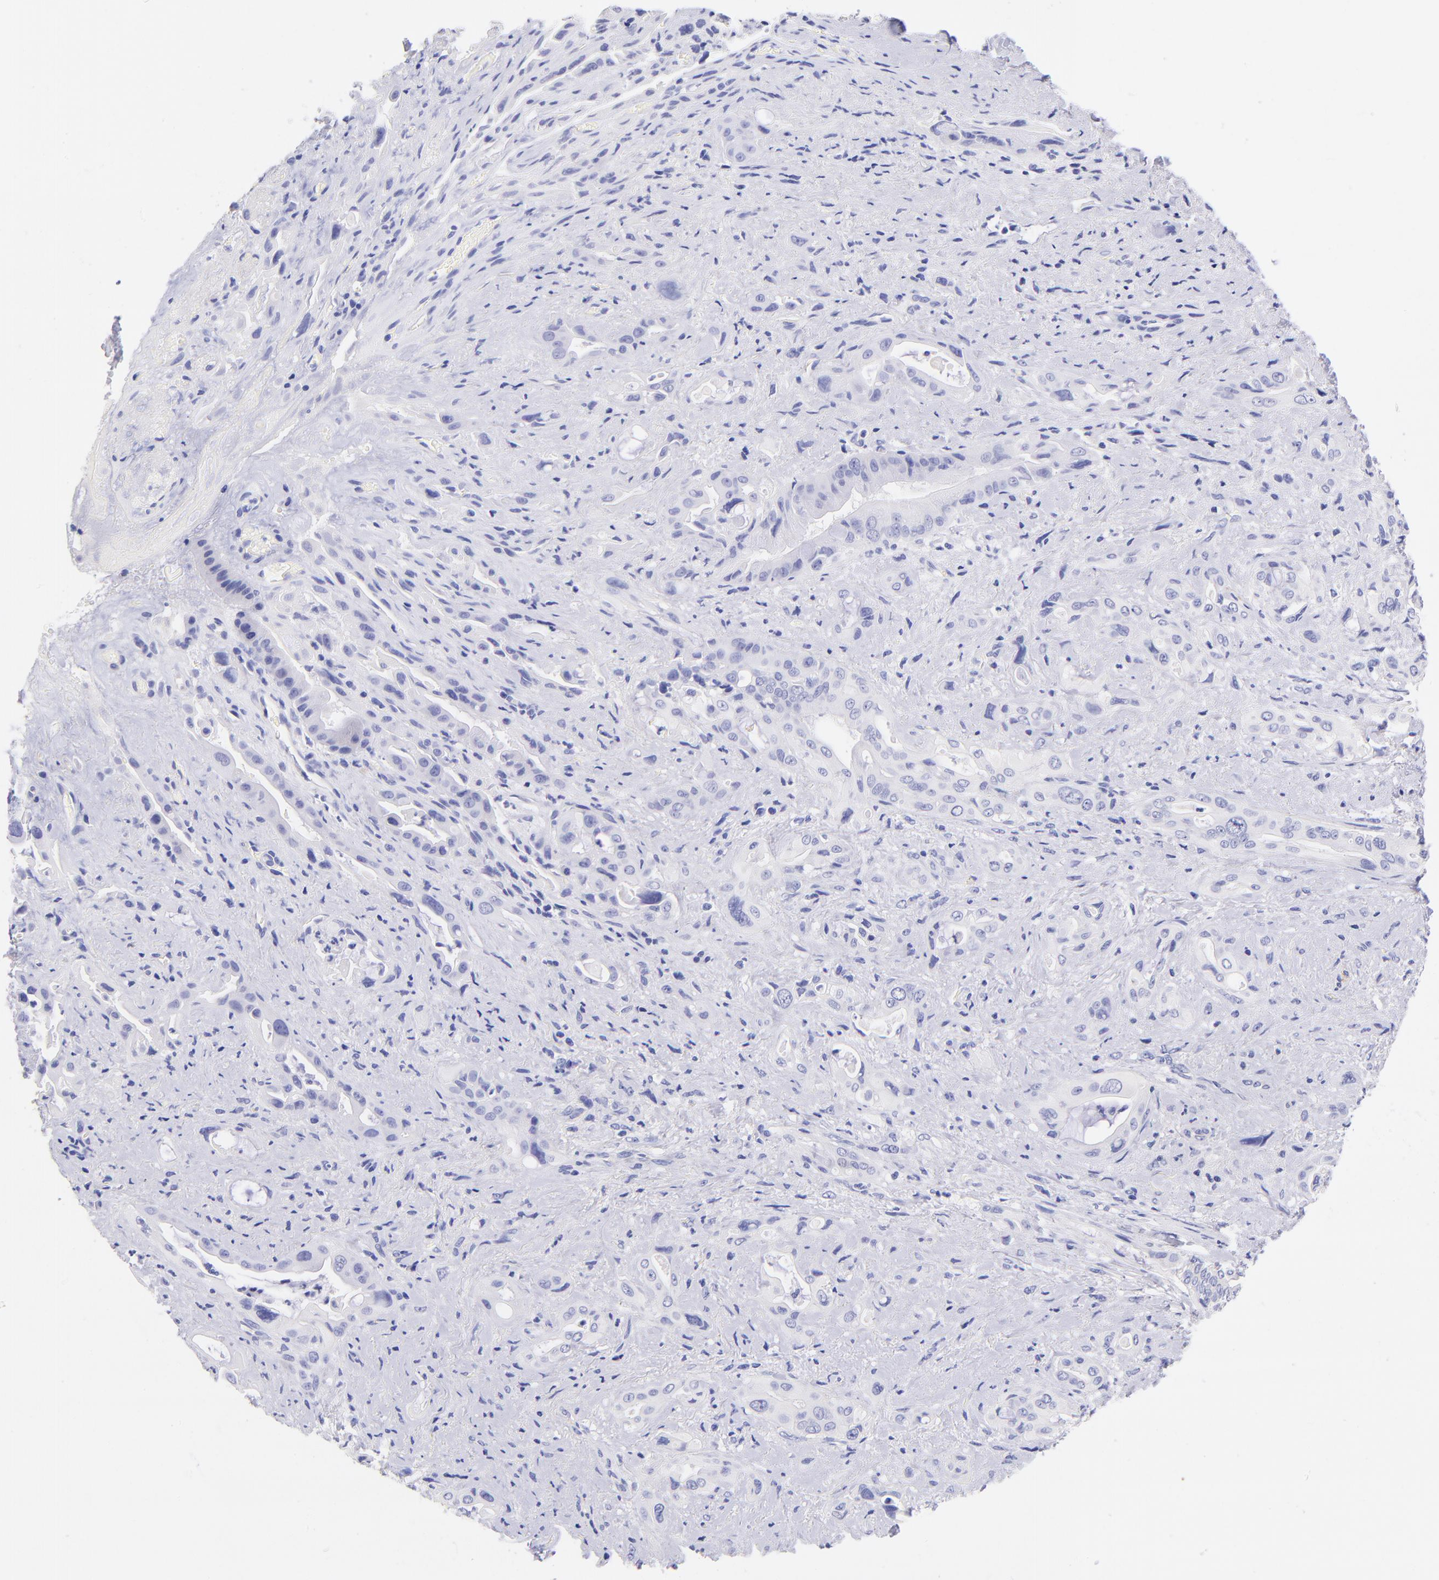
{"staining": {"intensity": "negative", "quantity": "none", "location": "none"}, "tissue": "pancreatic cancer", "cell_type": "Tumor cells", "image_type": "cancer", "snomed": [{"axis": "morphology", "description": "Adenocarcinoma, NOS"}, {"axis": "topography", "description": "Pancreas"}], "caption": "There is no significant staining in tumor cells of adenocarcinoma (pancreatic).", "gene": "RAB3B", "patient": {"sex": "male", "age": 77}}